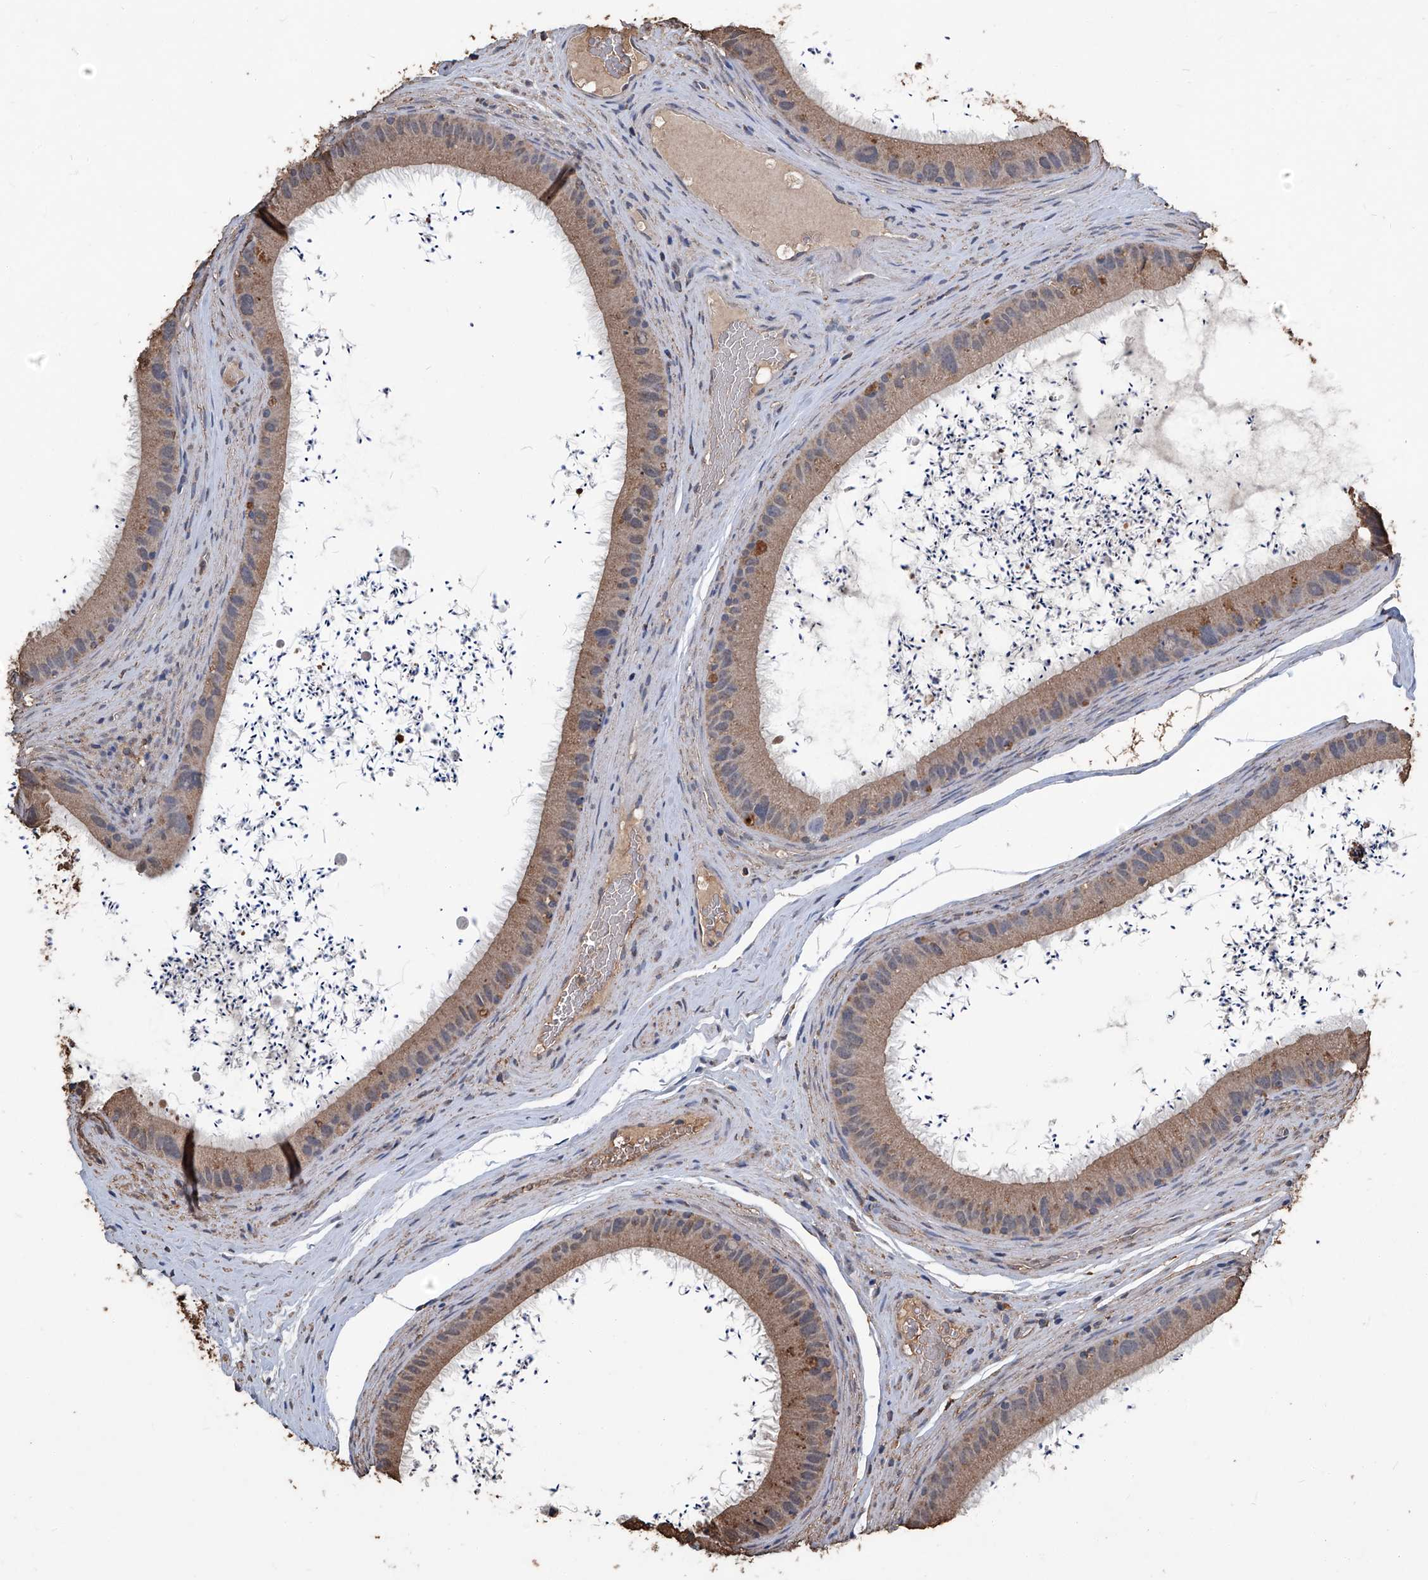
{"staining": {"intensity": "moderate", "quantity": ">75%", "location": "cytoplasmic/membranous"}, "tissue": "epididymis", "cell_type": "Glandular cells", "image_type": "normal", "snomed": [{"axis": "morphology", "description": "Normal tissue, NOS"}, {"axis": "topography", "description": "Epididymis, spermatic cord, NOS"}], "caption": "Approximately >75% of glandular cells in unremarkable human epididymis show moderate cytoplasmic/membranous protein positivity as visualized by brown immunohistochemical staining.", "gene": "STARD7", "patient": {"sex": "male", "age": 50}}